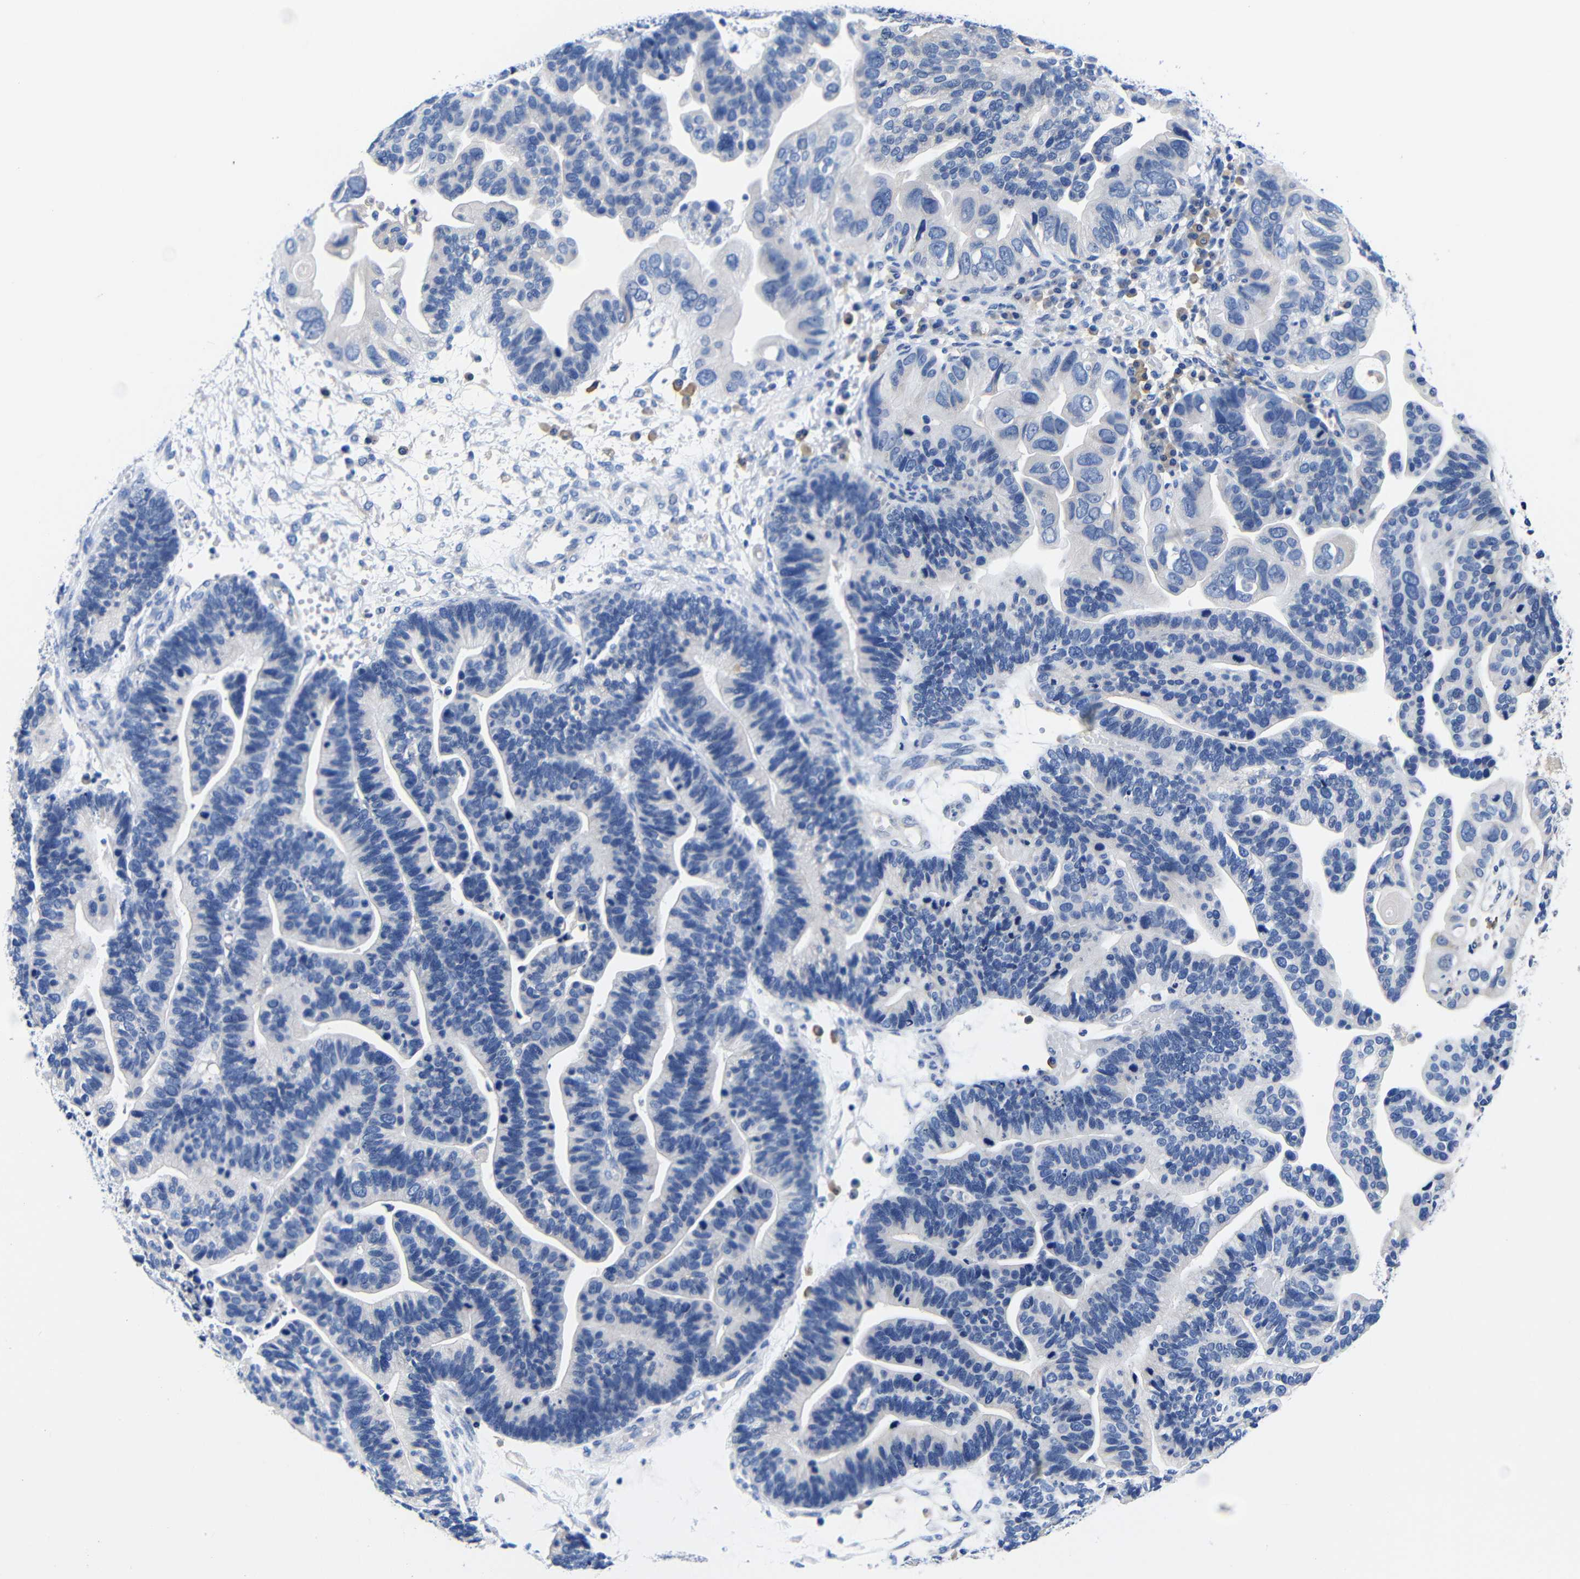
{"staining": {"intensity": "negative", "quantity": "none", "location": "none"}, "tissue": "ovarian cancer", "cell_type": "Tumor cells", "image_type": "cancer", "snomed": [{"axis": "morphology", "description": "Cystadenocarcinoma, serous, NOS"}, {"axis": "topography", "description": "Ovary"}], "caption": "DAB immunohistochemical staining of ovarian serous cystadenocarcinoma demonstrates no significant expression in tumor cells.", "gene": "CLEC4G", "patient": {"sex": "female", "age": 56}}